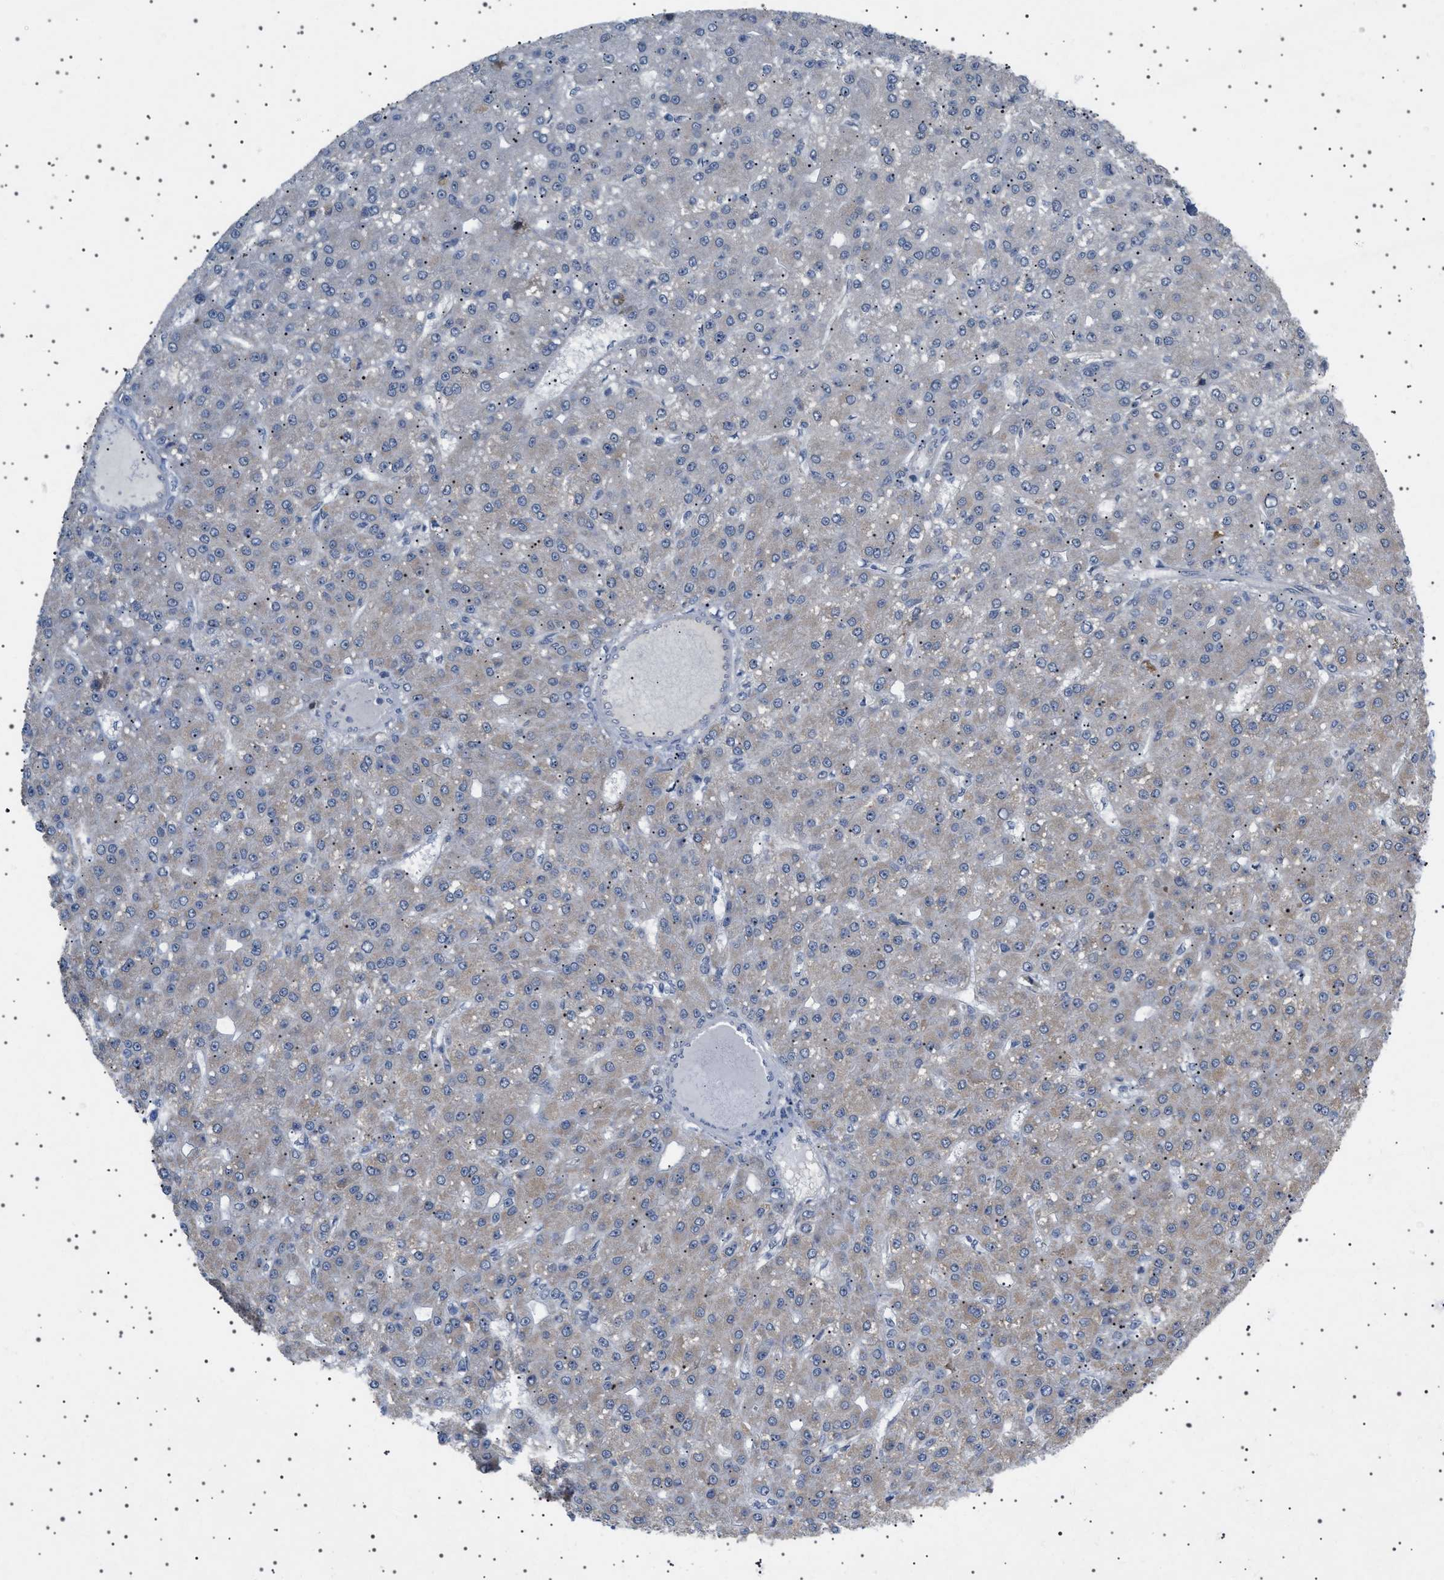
{"staining": {"intensity": "weak", "quantity": "<25%", "location": "cytoplasmic/membranous"}, "tissue": "liver cancer", "cell_type": "Tumor cells", "image_type": "cancer", "snomed": [{"axis": "morphology", "description": "Carcinoma, Hepatocellular, NOS"}, {"axis": "topography", "description": "Liver"}], "caption": "Immunohistochemistry of liver cancer displays no staining in tumor cells. The staining was performed using DAB to visualize the protein expression in brown, while the nuclei were stained in blue with hematoxylin (Magnification: 20x).", "gene": "HTR1A", "patient": {"sex": "male", "age": 67}}